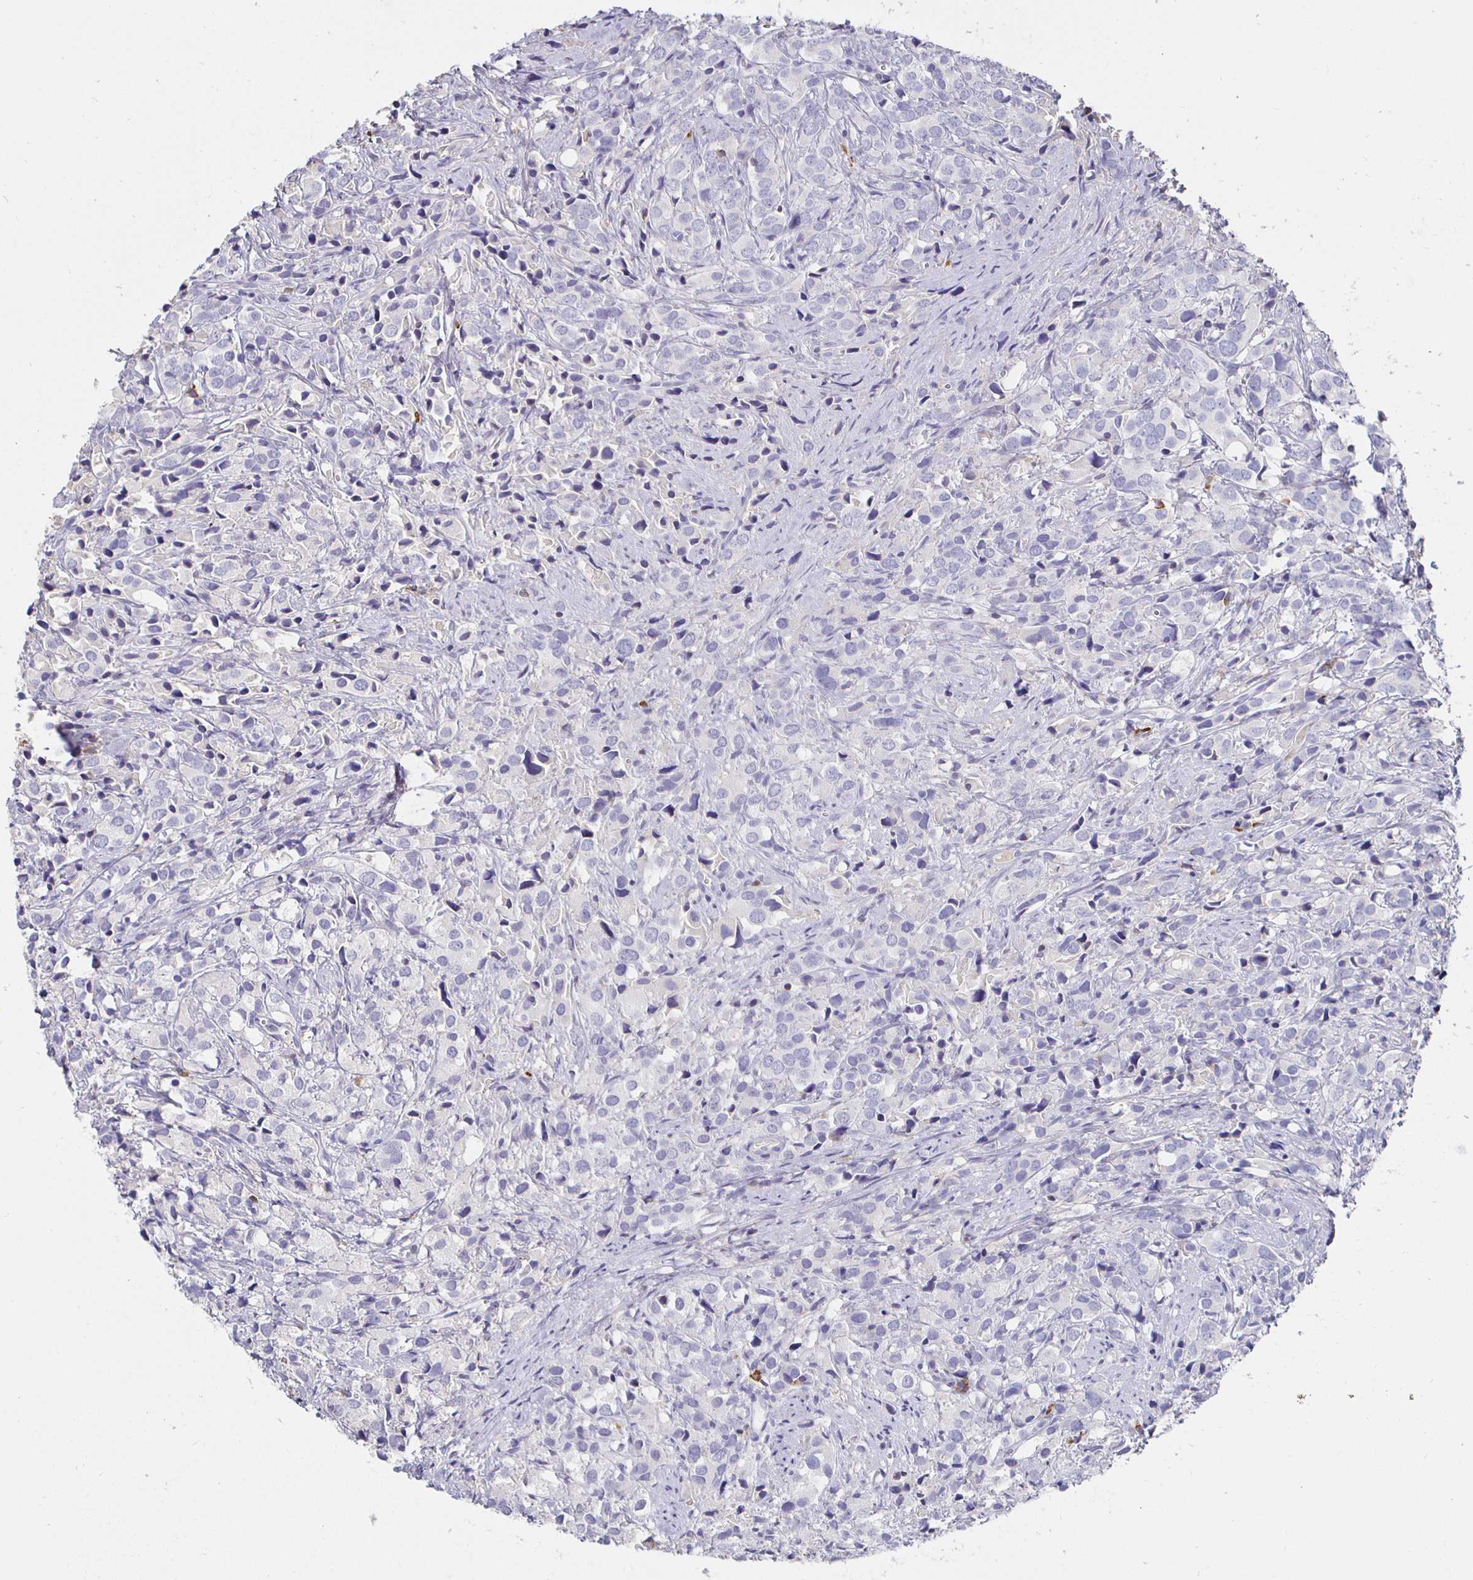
{"staining": {"intensity": "negative", "quantity": "none", "location": "none"}, "tissue": "prostate cancer", "cell_type": "Tumor cells", "image_type": "cancer", "snomed": [{"axis": "morphology", "description": "Adenocarcinoma, High grade"}, {"axis": "topography", "description": "Prostate"}], "caption": "Tumor cells show no significant protein expression in prostate cancer.", "gene": "CXCR3", "patient": {"sex": "male", "age": 86}}